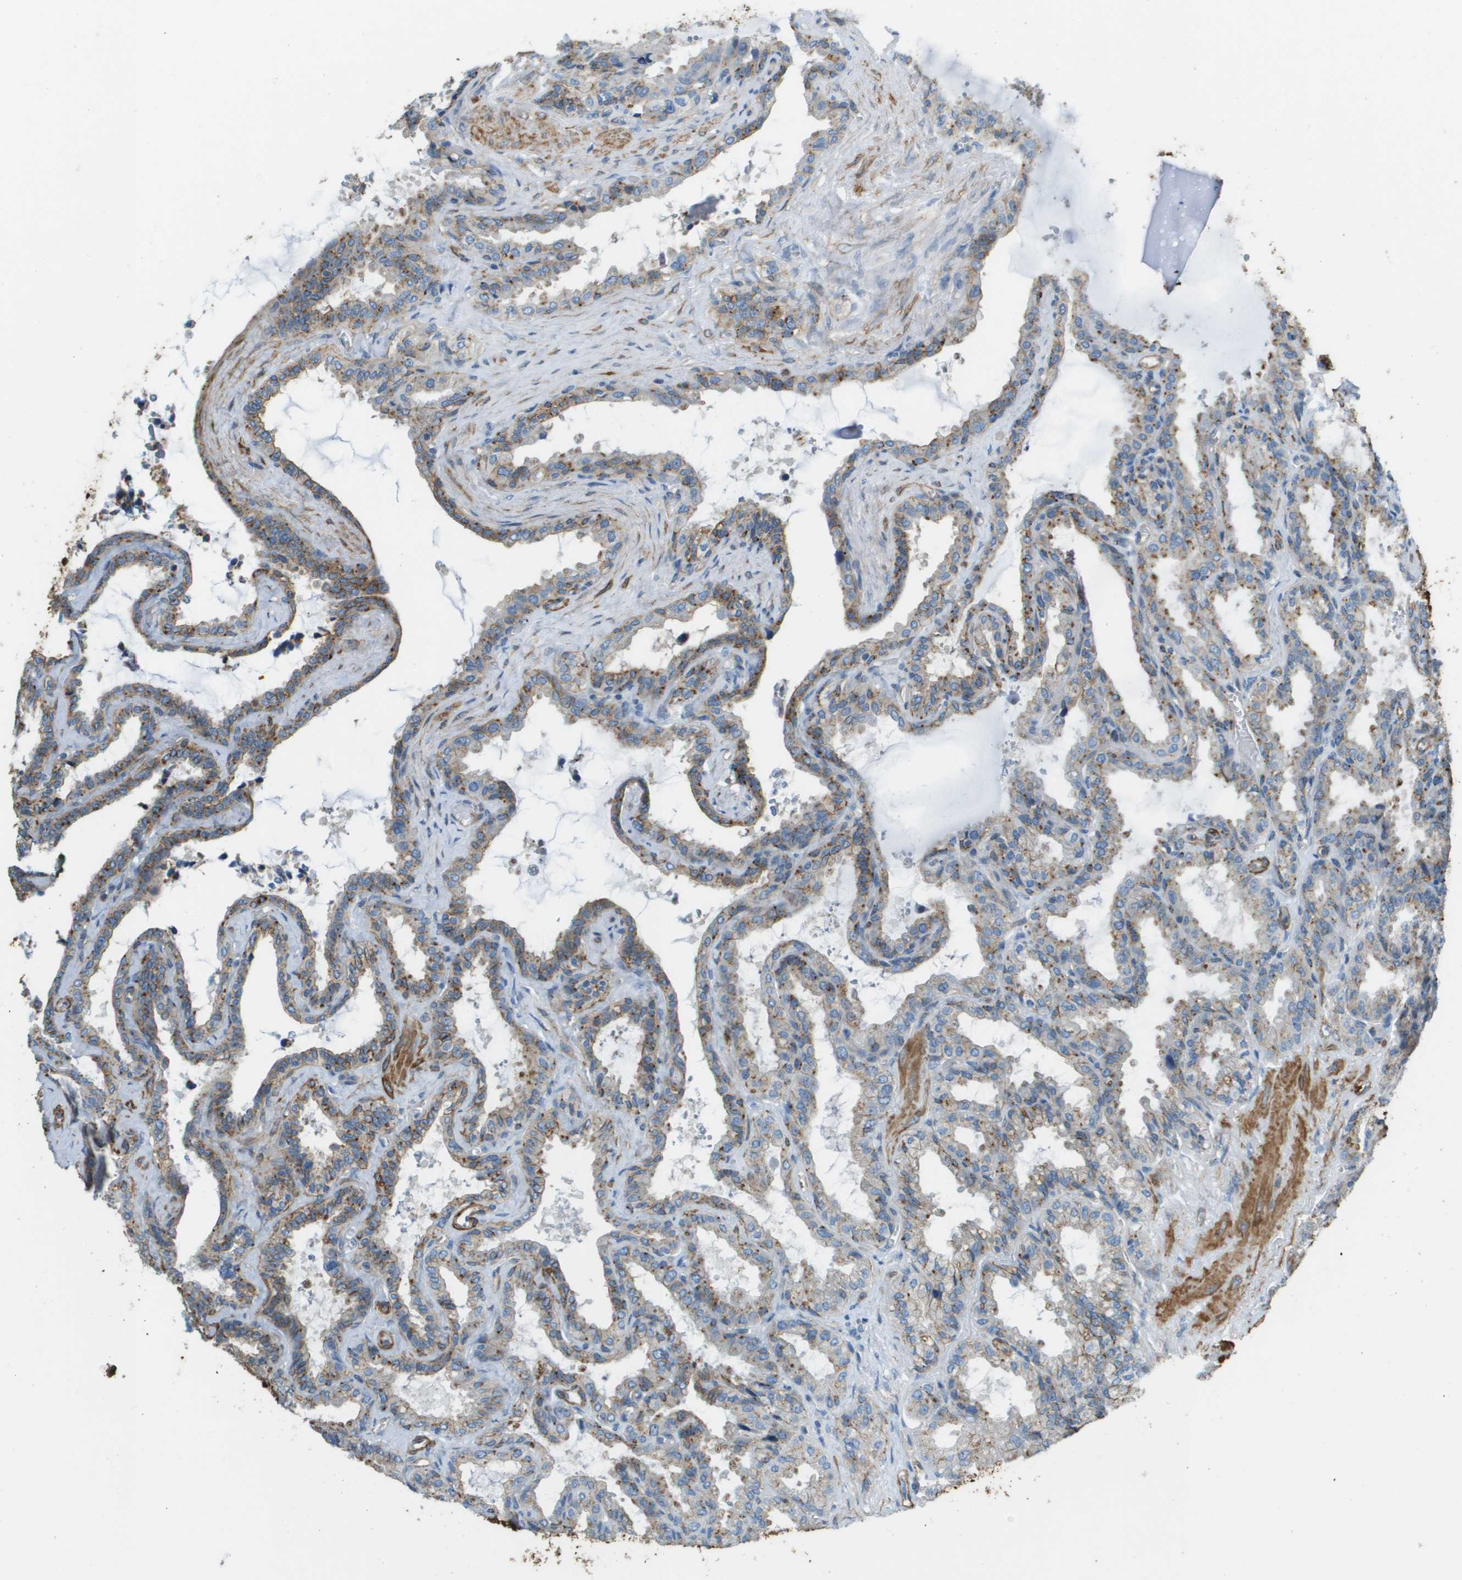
{"staining": {"intensity": "moderate", "quantity": "25%-75%", "location": "cytoplasmic/membranous"}, "tissue": "seminal vesicle", "cell_type": "Glandular cells", "image_type": "normal", "snomed": [{"axis": "morphology", "description": "Normal tissue, NOS"}, {"axis": "topography", "description": "Seminal veicle"}], "caption": "Glandular cells display medium levels of moderate cytoplasmic/membranous expression in approximately 25%-75% of cells in benign seminal vesicle.", "gene": "MYH11", "patient": {"sex": "male", "age": 46}}